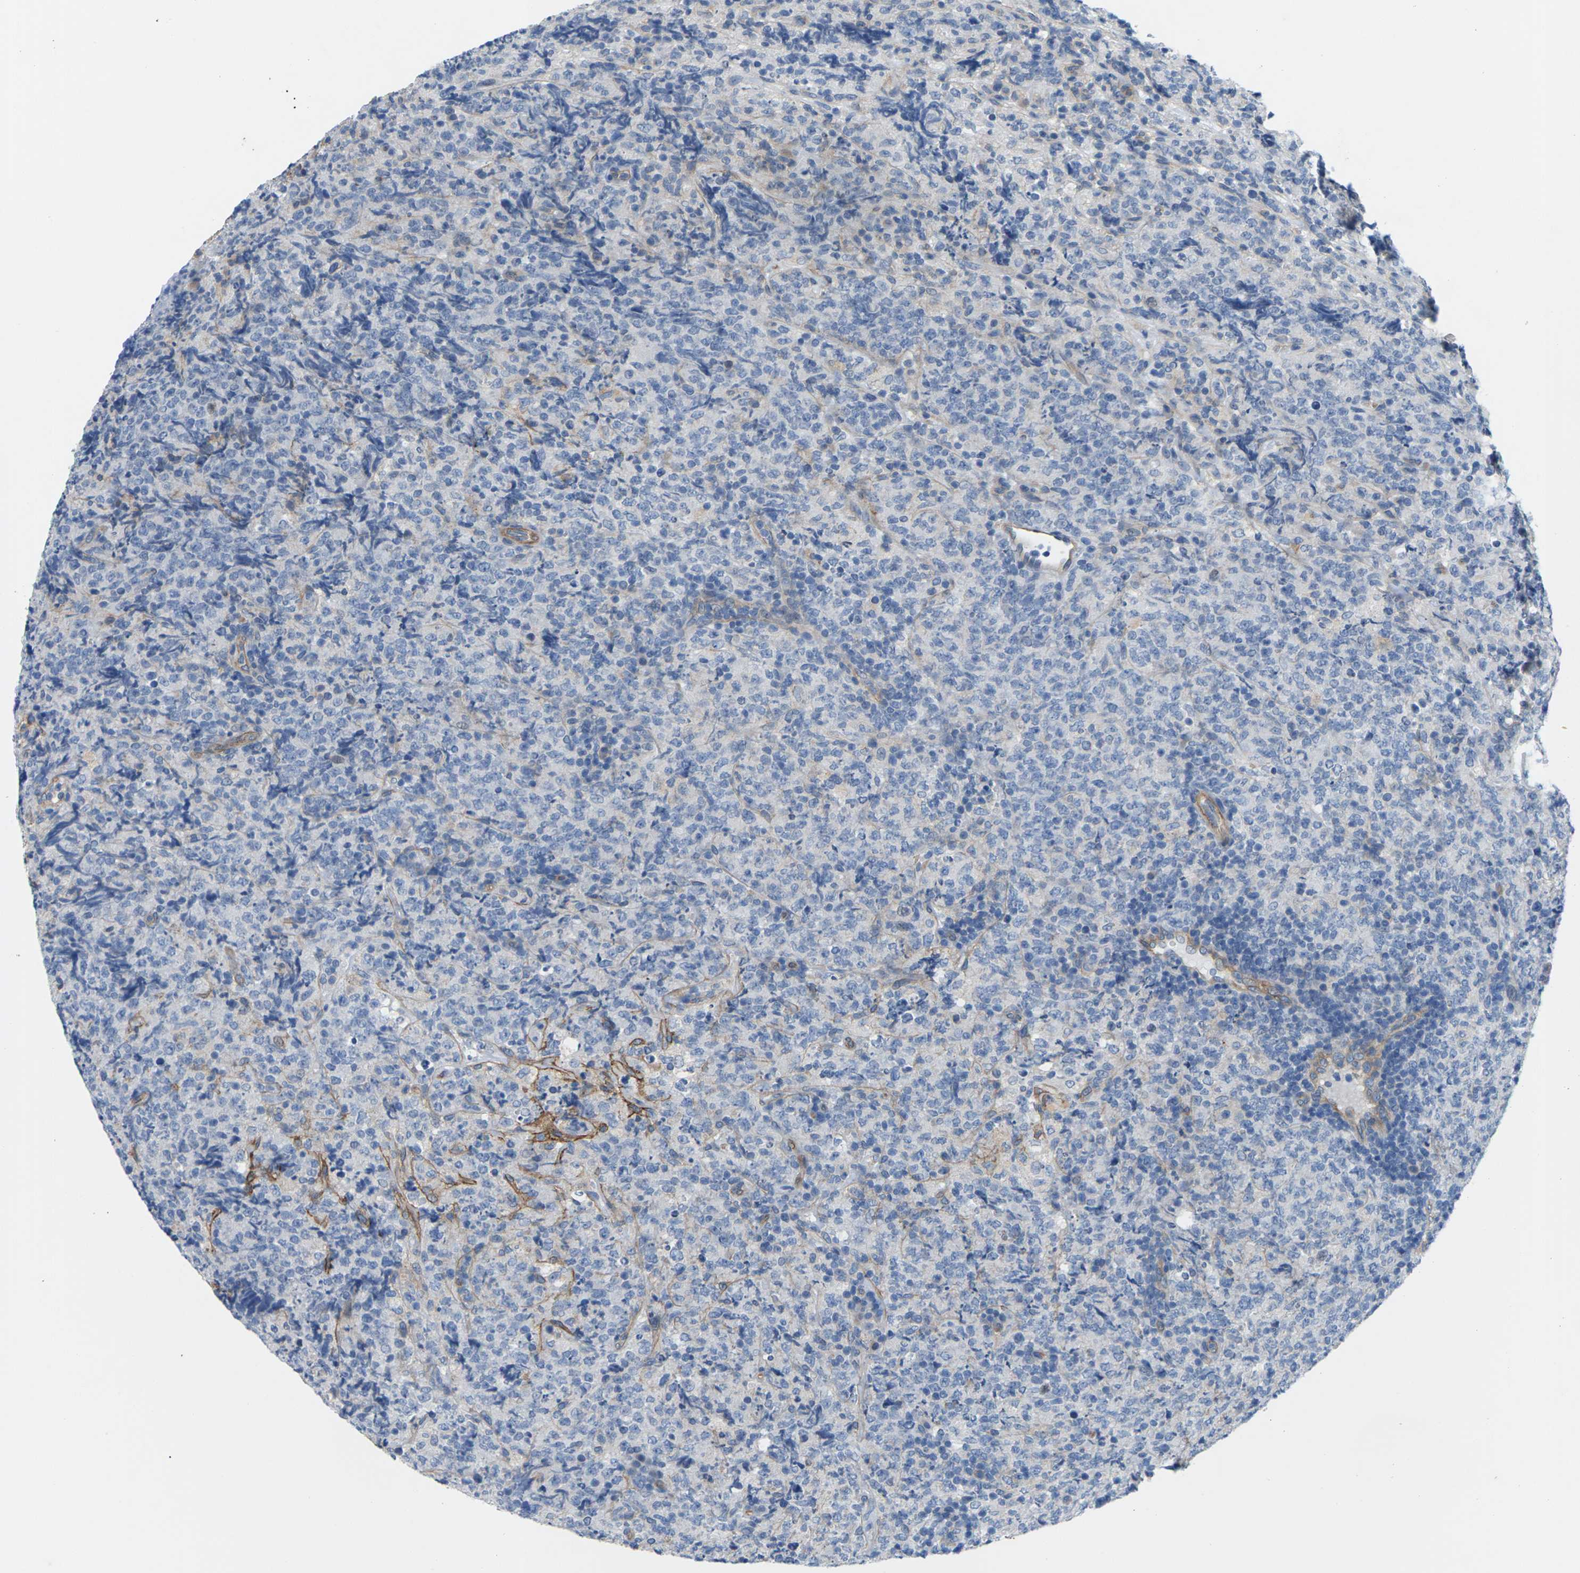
{"staining": {"intensity": "negative", "quantity": "none", "location": "none"}, "tissue": "lymphoma", "cell_type": "Tumor cells", "image_type": "cancer", "snomed": [{"axis": "morphology", "description": "Malignant lymphoma, non-Hodgkin's type, High grade"}, {"axis": "topography", "description": "Tonsil"}], "caption": "IHC of human lymphoma displays no expression in tumor cells.", "gene": "ITGA5", "patient": {"sex": "female", "age": 36}}